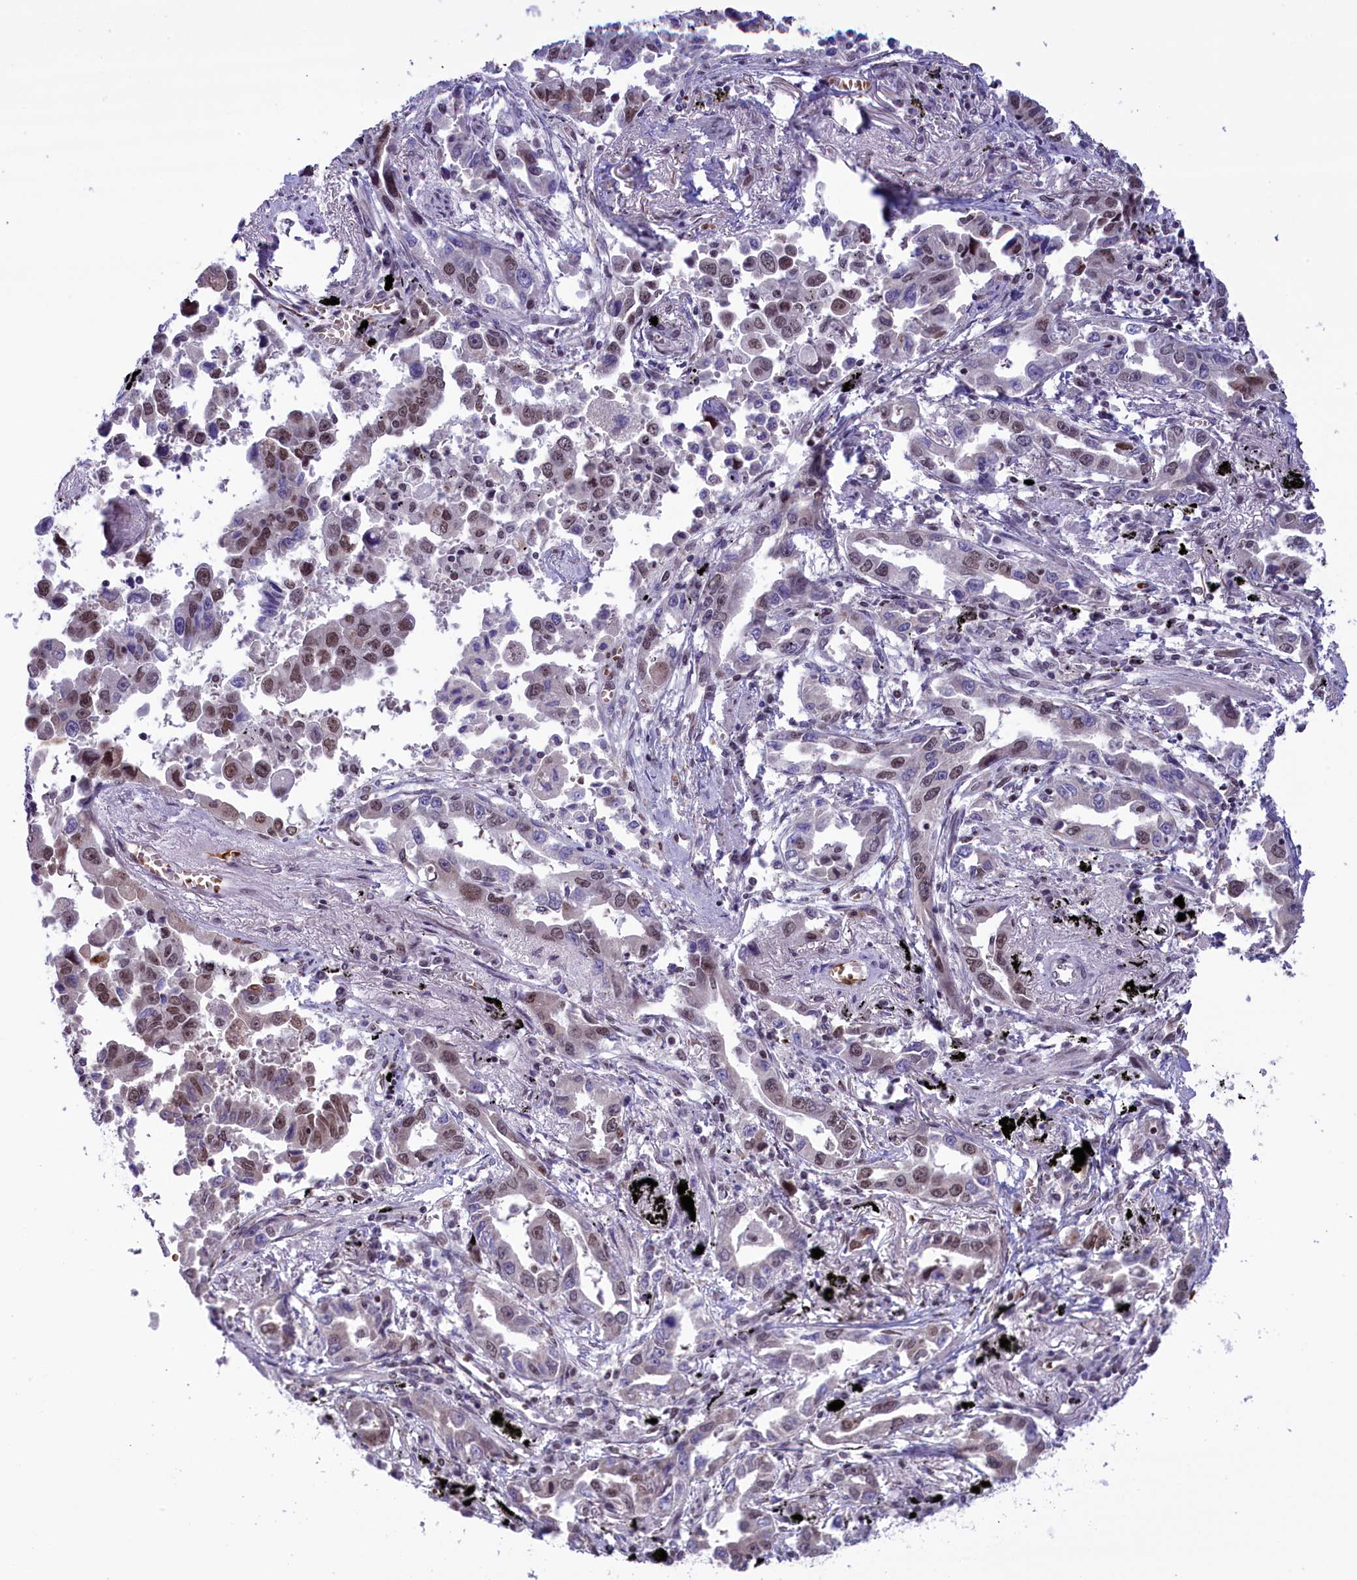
{"staining": {"intensity": "moderate", "quantity": "25%-75%", "location": "nuclear"}, "tissue": "lung cancer", "cell_type": "Tumor cells", "image_type": "cancer", "snomed": [{"axis": "morphology", "description": "Adenocarcinoma, NOS"}, {"axis": "topography", "description": "Lung"}], "caption": "Immunohistochemistry (IHC) photomicrograph of adenocarcinoma (lung) stained for a protein (brown), which displays medium levels of moderate nuclear positivity in about 25%-75% of tumor cells.", "gene": "MPHOSPH8", "patient": {"sex": "male", "age": 67}}